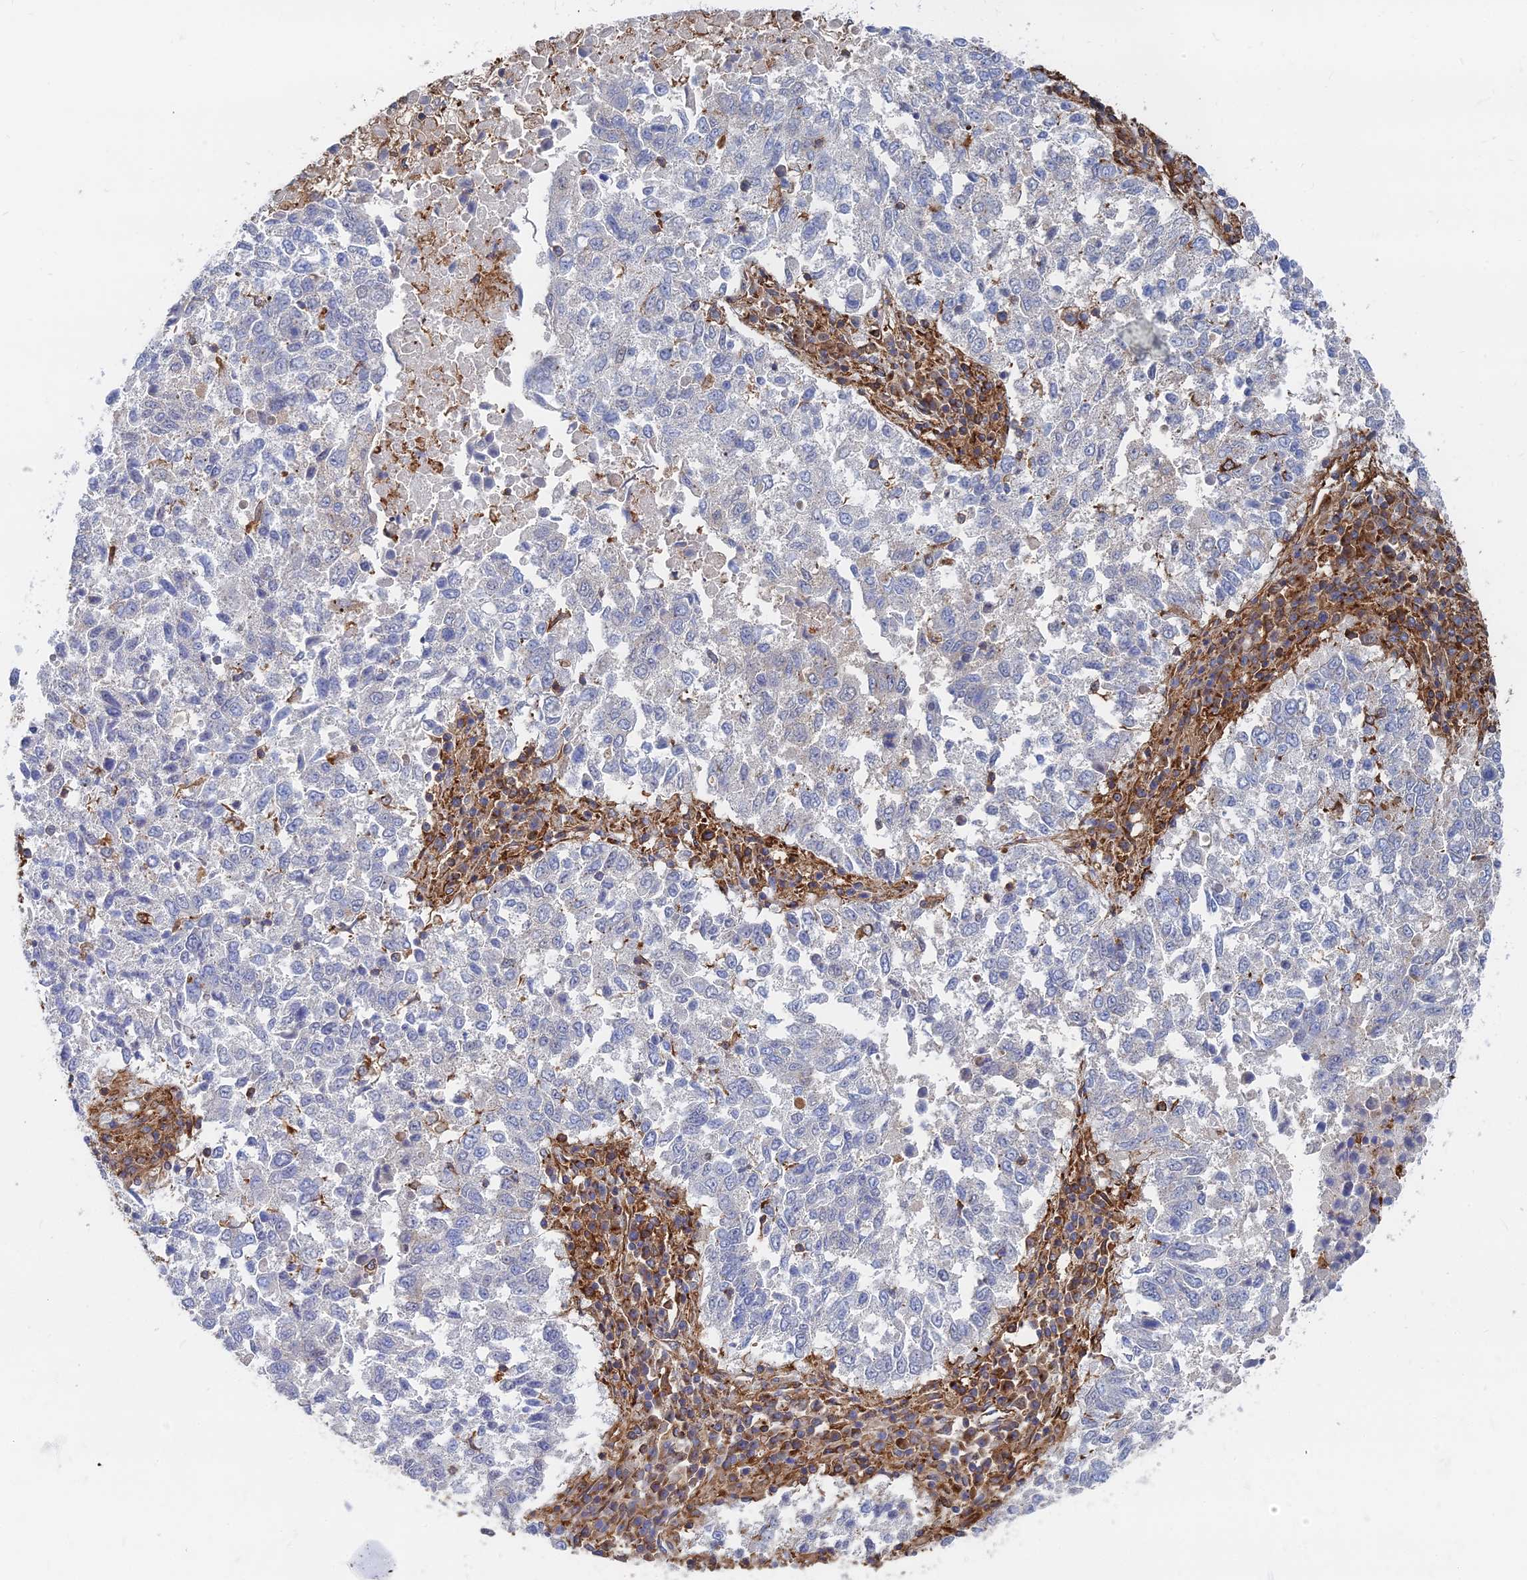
{"staining": {"intensity": "negative", "quantity": "none", "location": "none"}, "tissue": "lung cancer", "cell_type": "Tumor cells", "image_type": "cancer", "snomed": [{"axis": "morphology", "description": "Squamous cell carcinoma, NOS"}, {"axis": "topography", "description": "Lung"}], "caption": "An immunohistochemistry image of lung cancer is shown. There is no staining in tumor cells of lung cancer. (DAB (3,3'-diaminobenzidine) immunohistochemistry (IHC), high magnification).", "gene": "GPR42", "patient": {"sex": "male", "age": 73}}